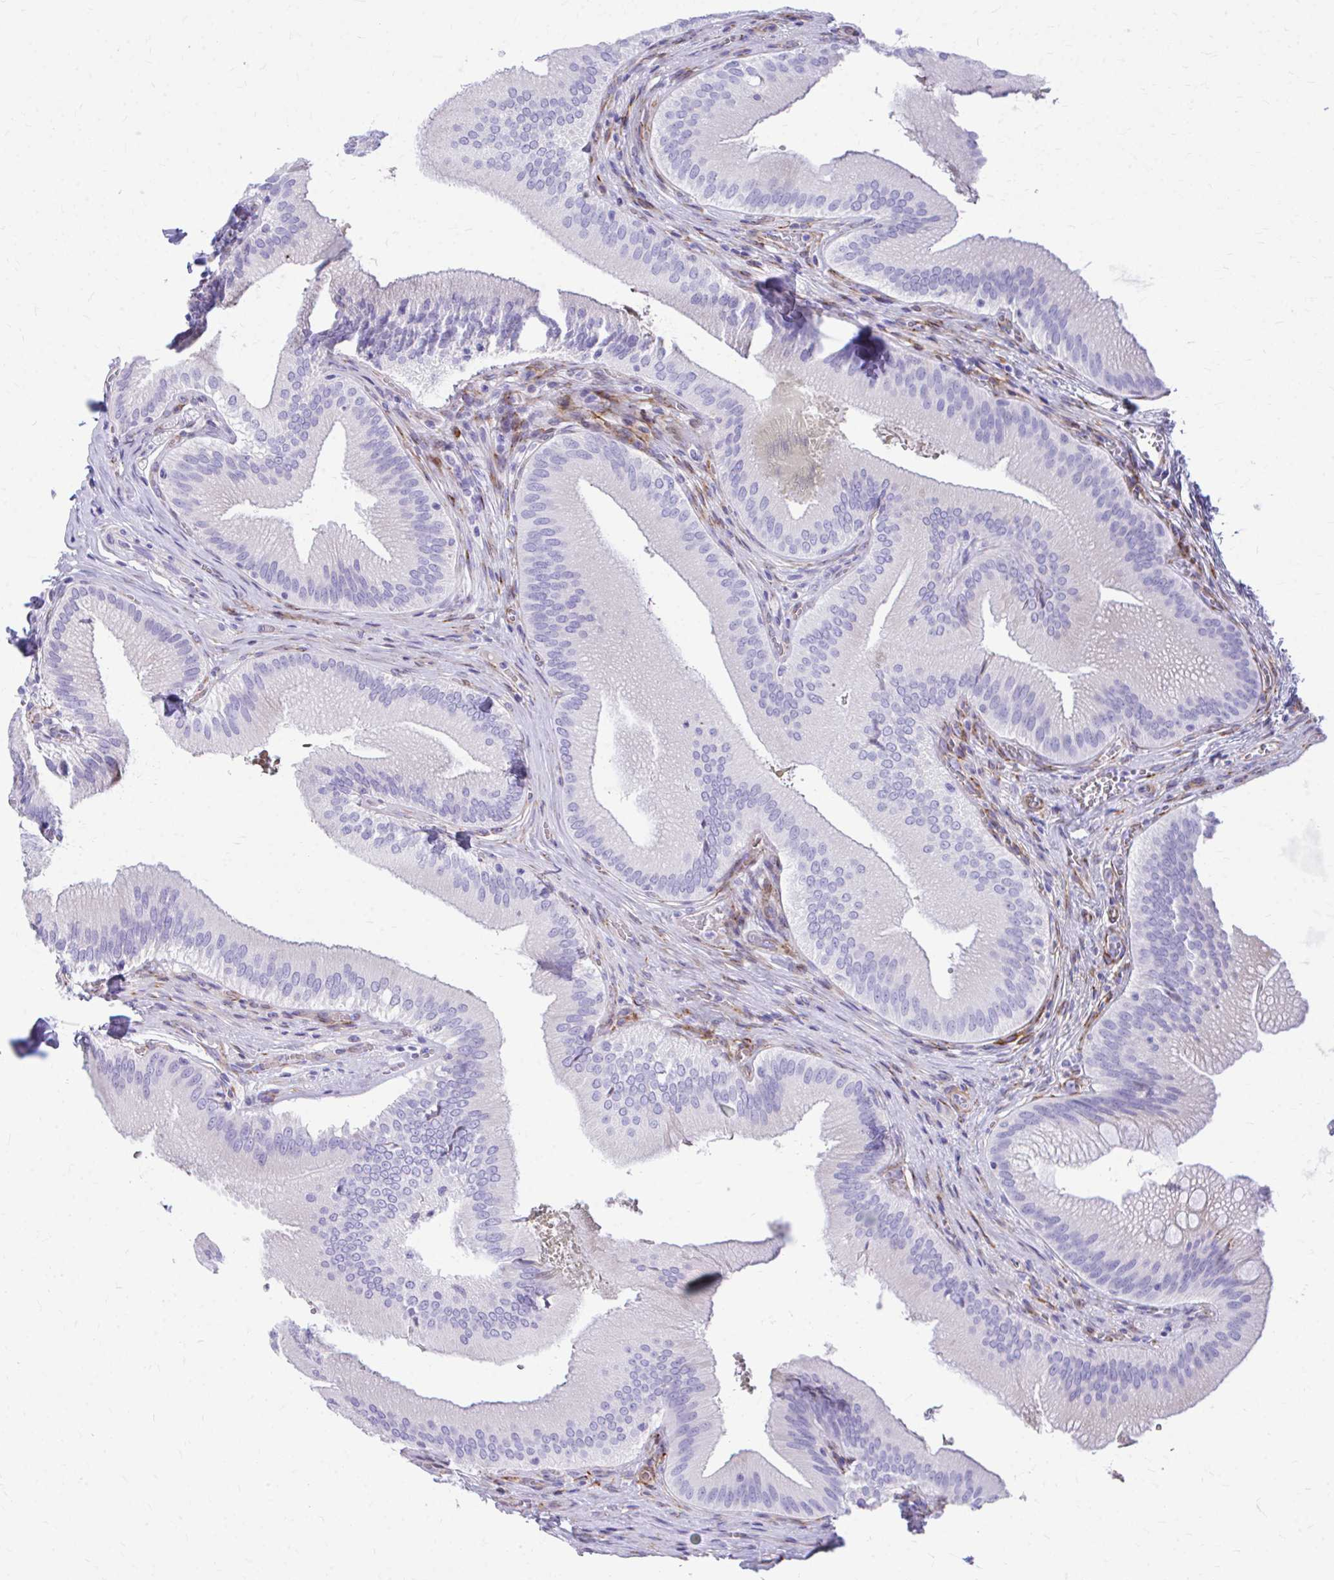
{"staining": {"intensity": "negative", "quantity": "none", "location": "none"}, "tissue": "gallbladder", "cell_type": "Glandular cells", "image_type": "normal", "snomed": [{"axis": "morphology", "description": "Normal tissue, NOS"}, {"axis": "topography", "description": "Gallbladder"}], "caption": "The photomicrograph exhibits no staining of glandular cells in benign gallbladder.", "gene": "ENSG00000285953", "patient": {"sex": "male", "age": 17}}